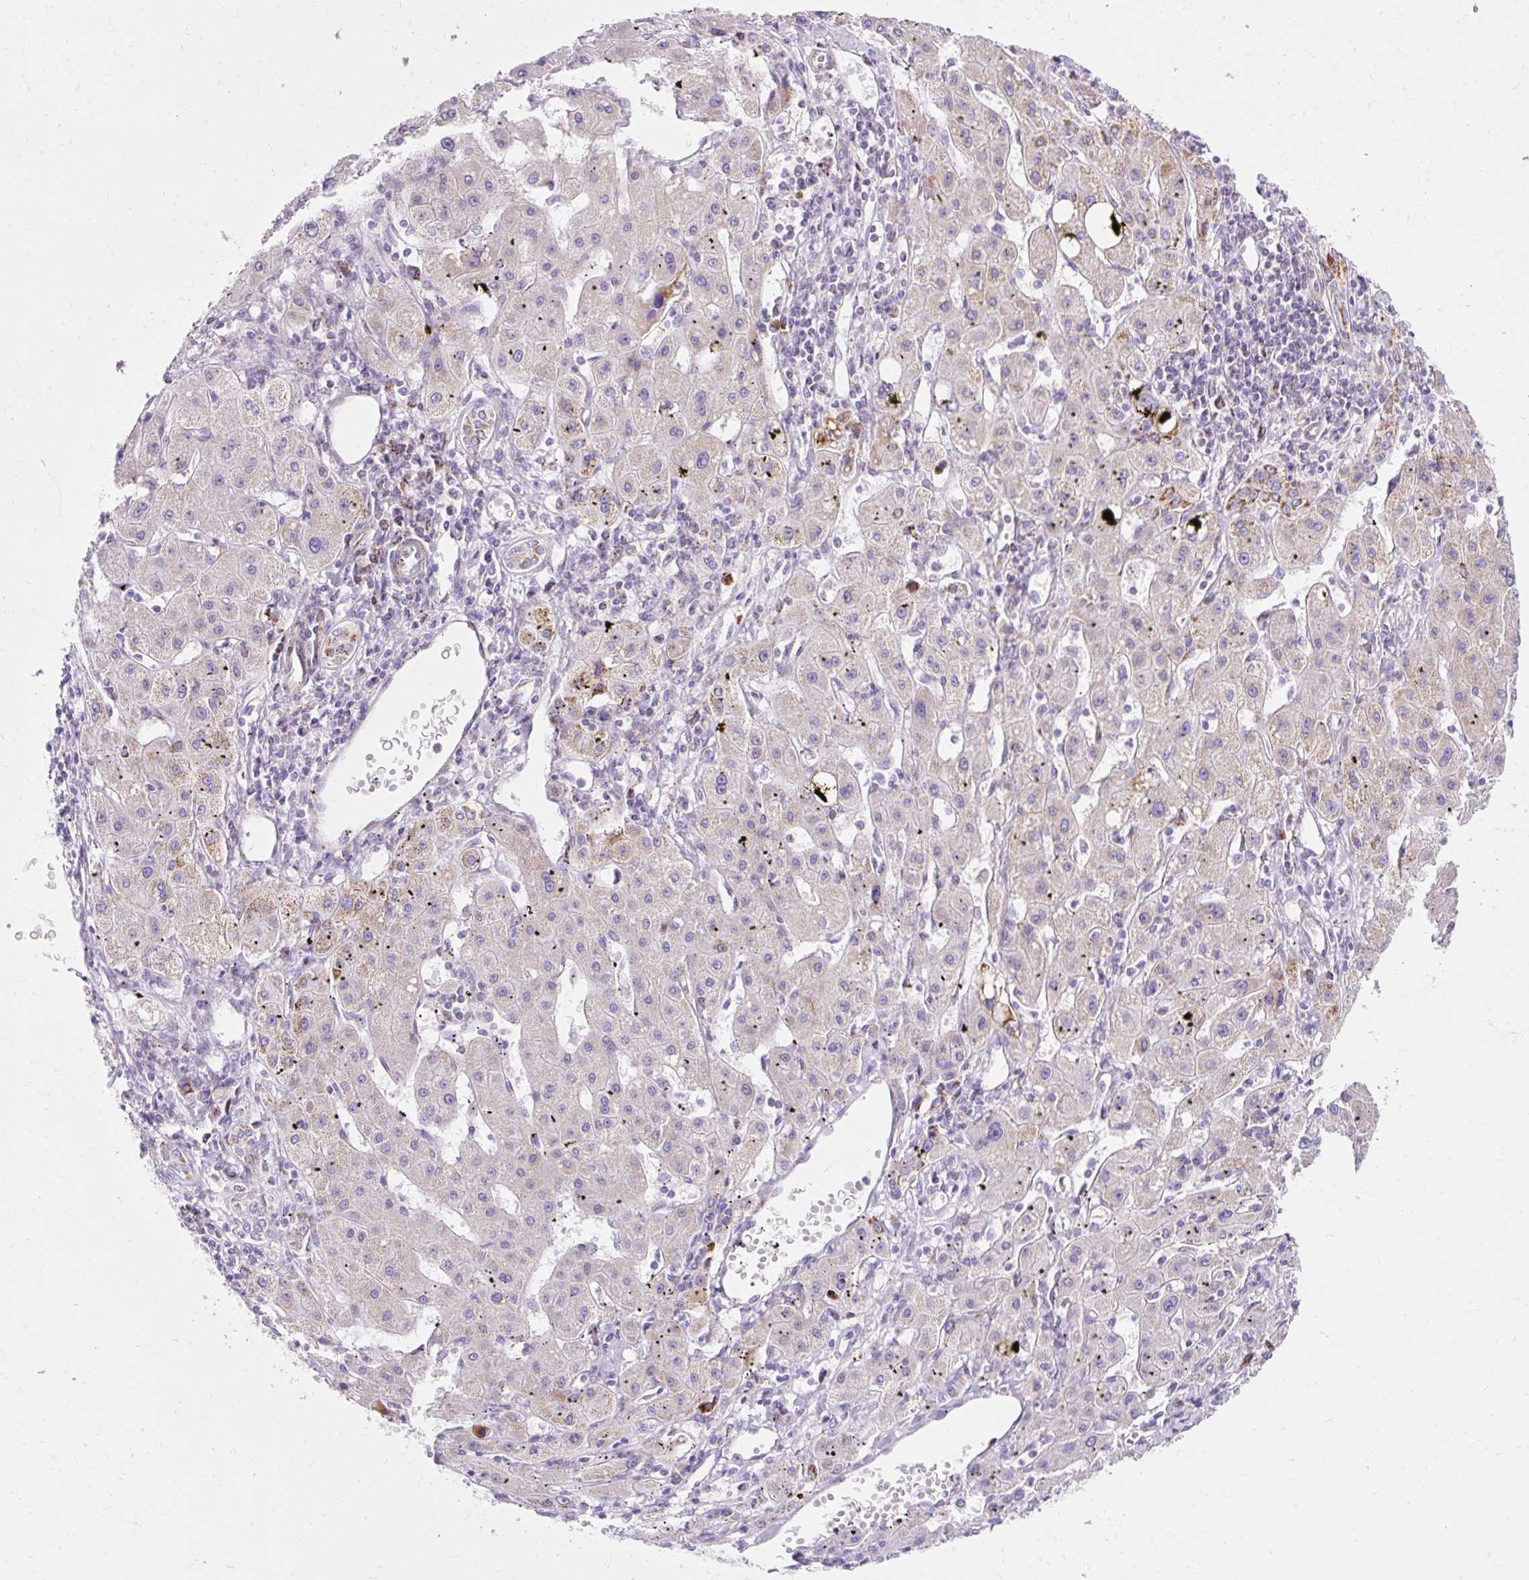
{"staining": {"intensity": "weak", "quantity": "<25%", "location": "cytoplasmic/membranous"}, "tissue": "liver cancer", "cell_type": "Tumor cells", "image_type": "cancer", "snomed": [{"axis": "morphology", "description": "Carcinoma, Hepatocellular, NOS"}, {"axis": "topography", "description": "Liver"}], "caption": "IHC image of neoplastic tissue: liver cancer (hepatocellular carcinoma) stained with DAB shows no significant protein staining in tumor cells.", "gene": "PLPP2", "patient": {"sex": "male", "age": 72}}